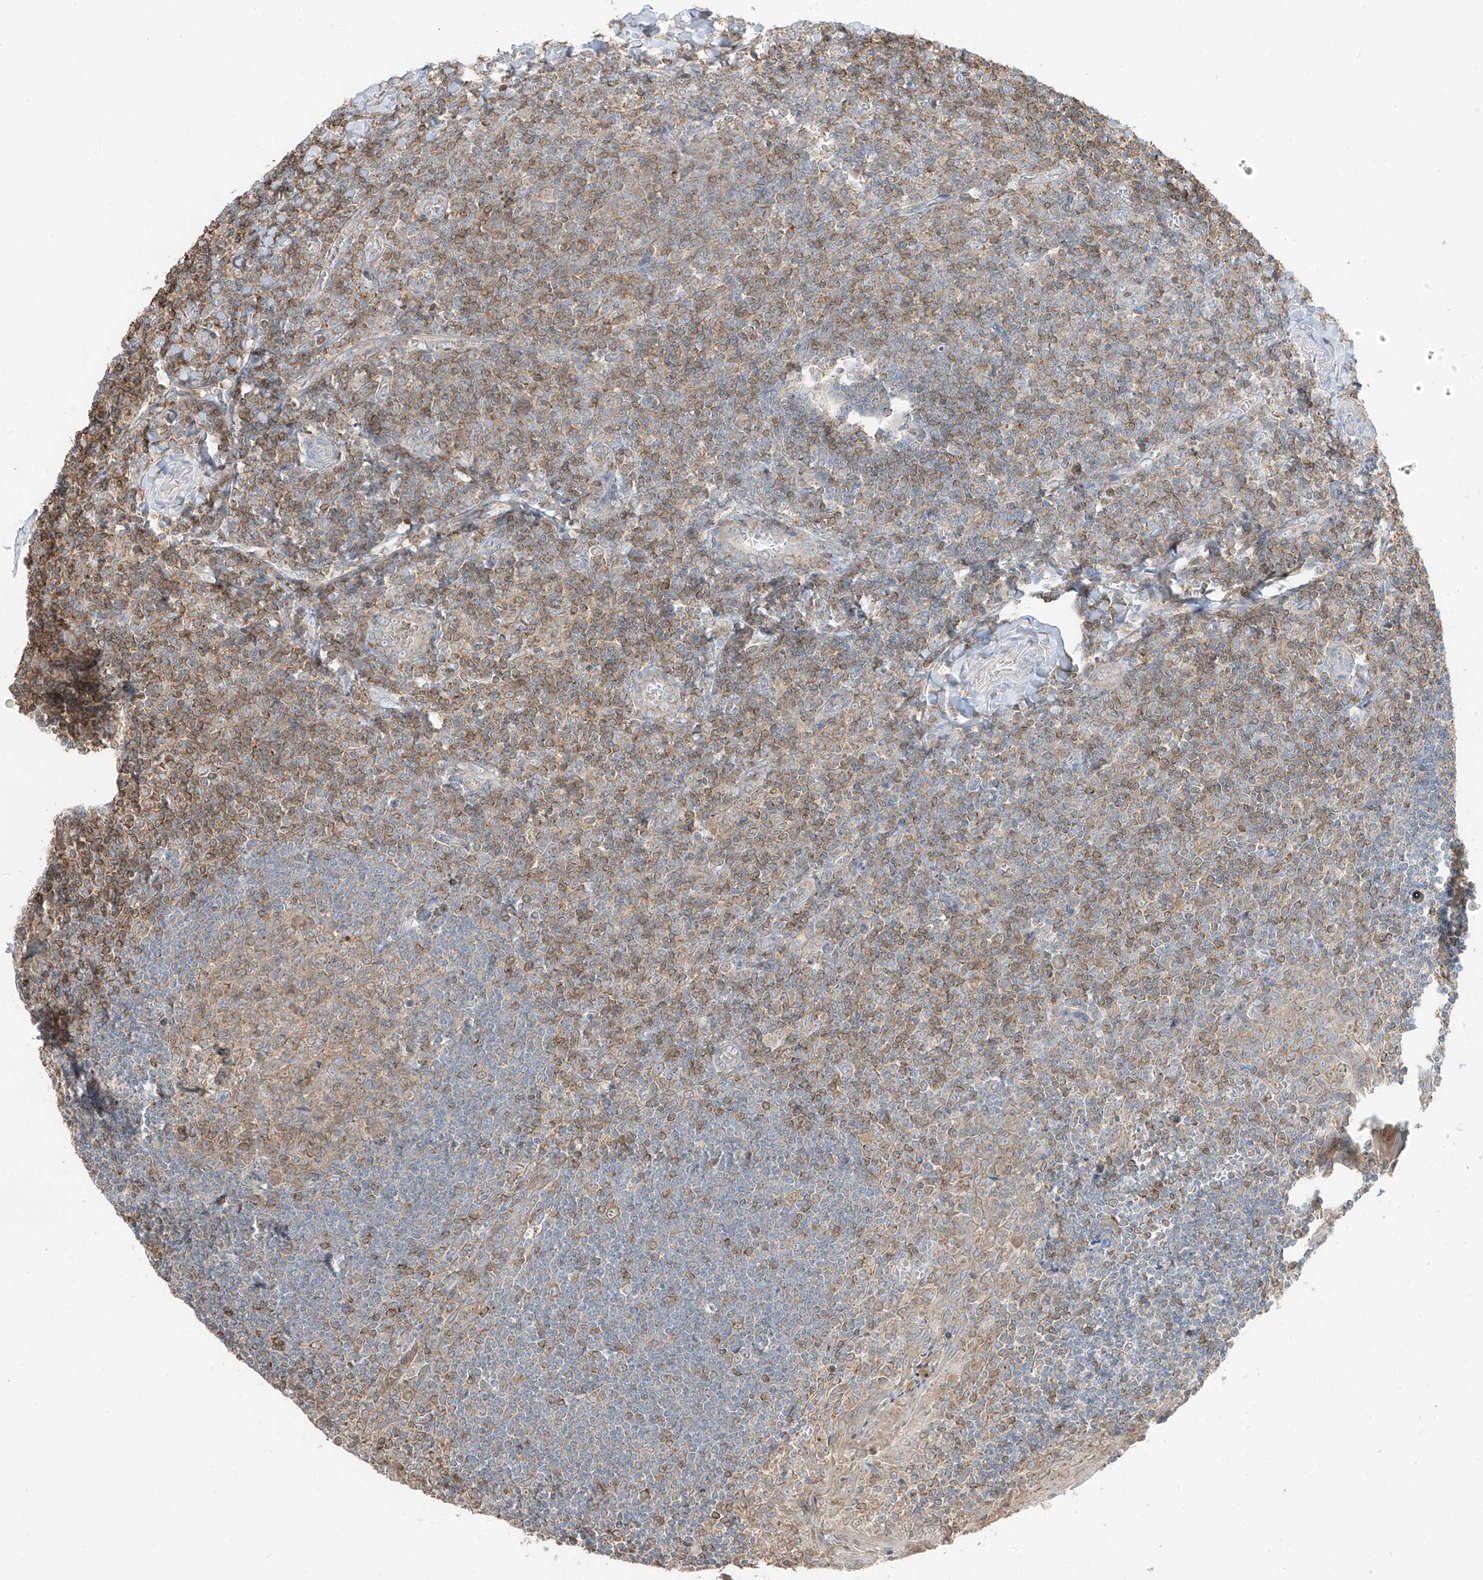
{"staining": {"intensity": "weak", "quantity": "25%-75%", "location": "cytoplasmic/membranous"}, "tissue": "tonsil", "cell_type": "Germinal center cells", "image_type": "normal", "snomed": [{"axis": "morphology", "description": "Normal tissue, NOS"}, {"axis": "topography", "description": "Tonsil"}], "caption": "Weak cytoplasmic/membranous protein staining is identified in approximately 25%-75% of germinal center cells in tonsil.", "gene": "ETHE1", "patient": {"sex": "male", "age": 27}}